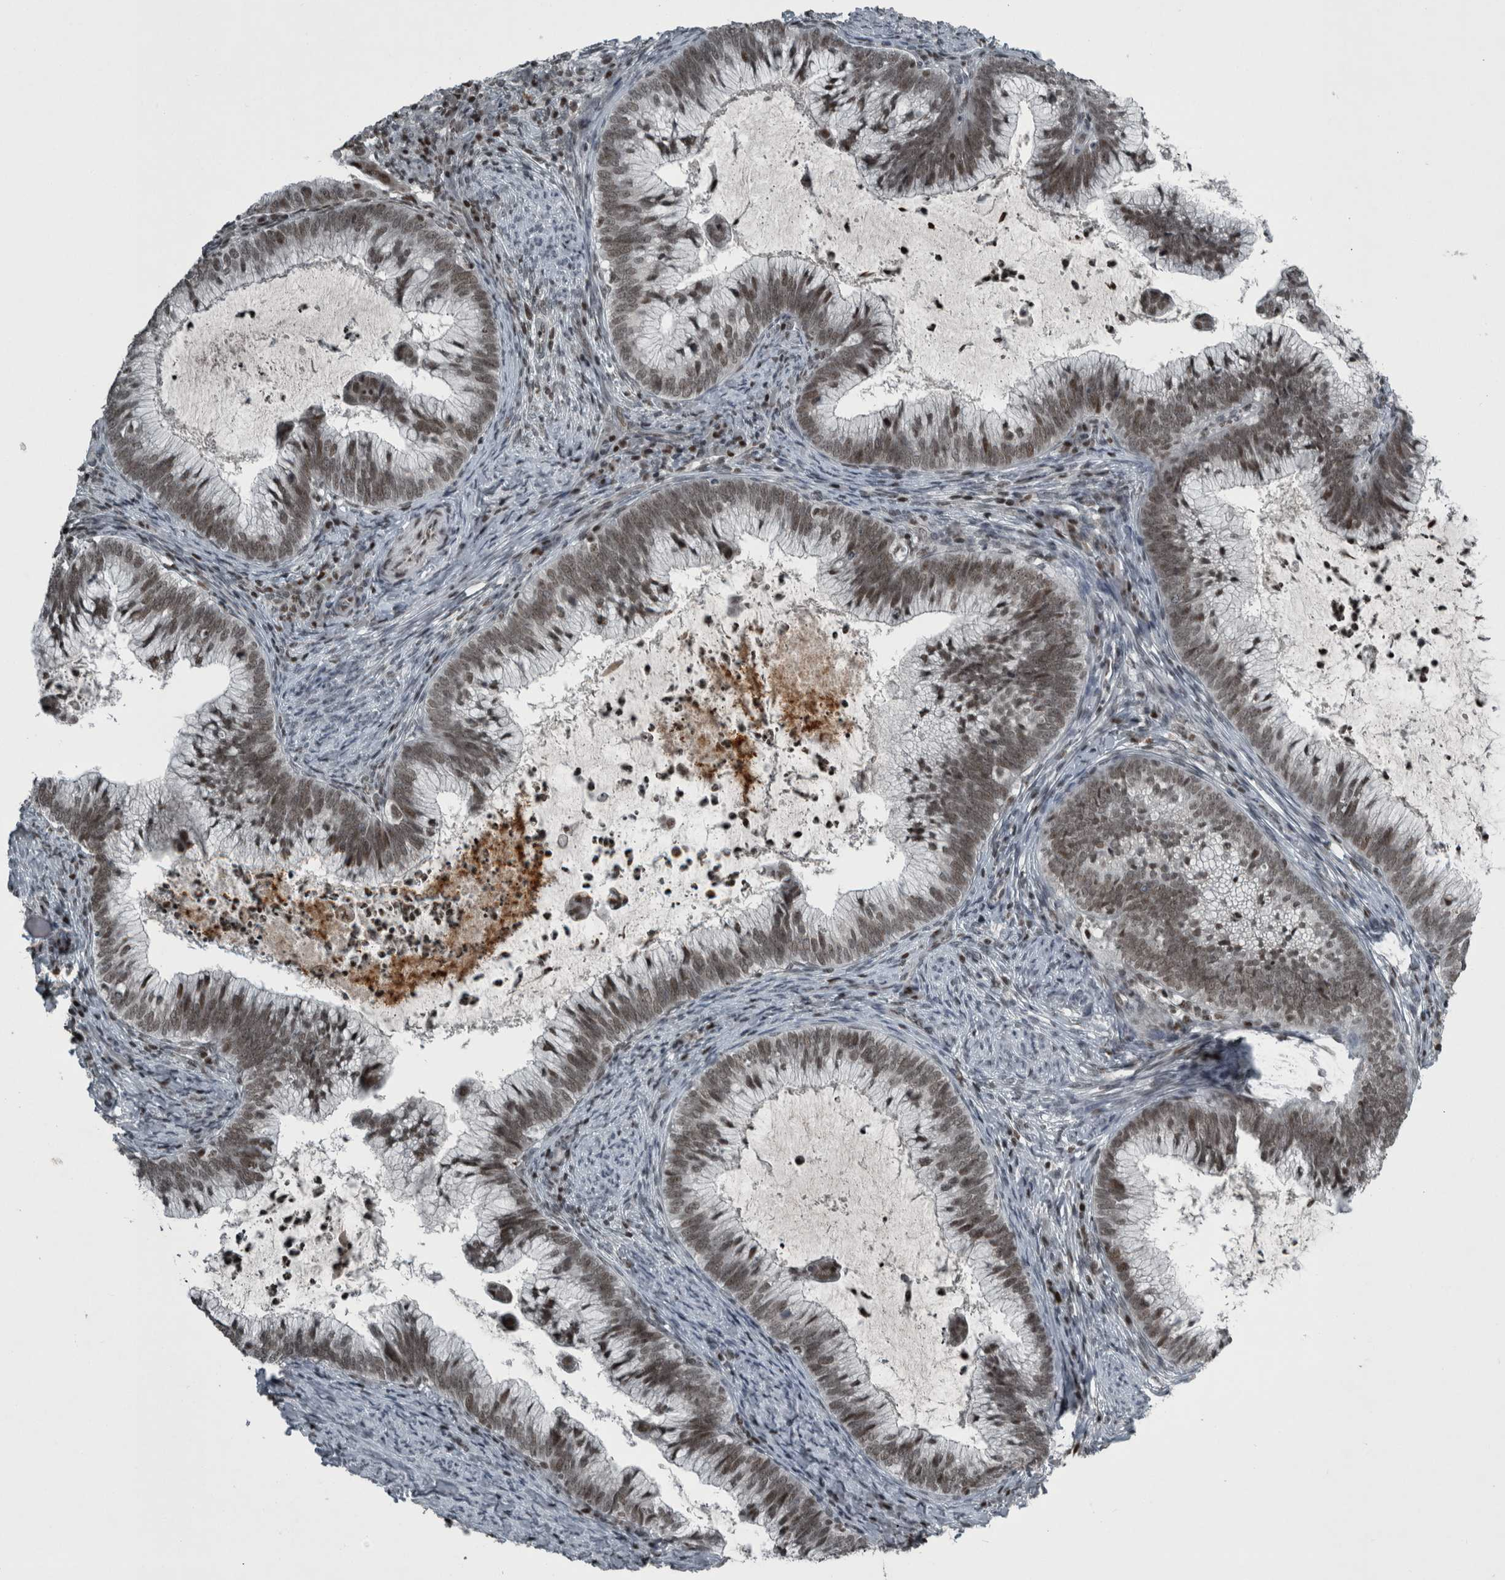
{"staining": {"intensity": "moderate", "quantity": ">75%", "location": "nuclear"}, "tissue": "cervical cancer", "cell_type": "Tumor cells", "image_type": "cancer", "snomed": [{"axis": "morphology", "description": "Adenocarcinoma, NOS"}, {"axis": "topography", "description": "Cervix"}], "caption": "About >75% of tumor cells in cervical adenocarcinoma exhibit moderate nuclear protein staining as visualized by brown immunohistochemical staining.", "gene": "UNC50", "patient": {"sex": "female", "age": 36}}